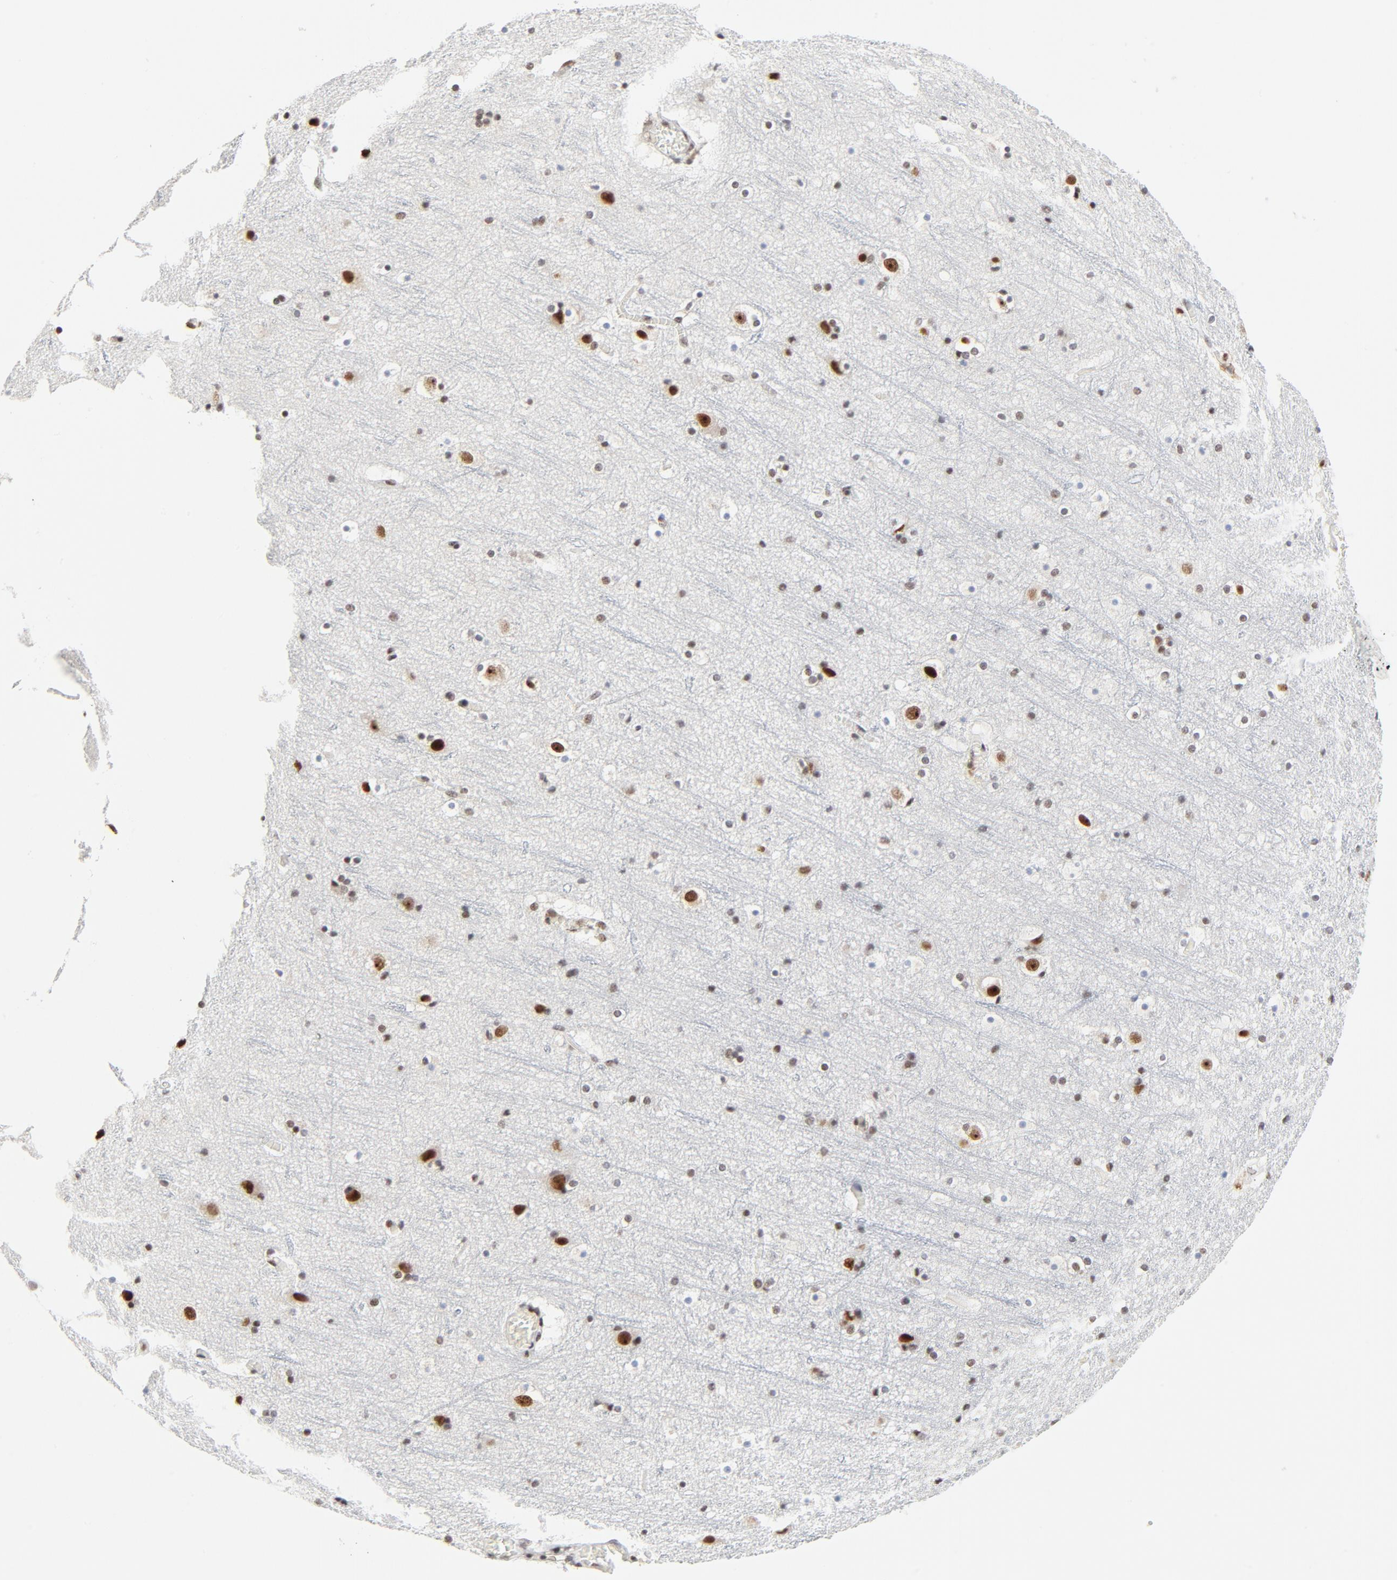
{"staining": {"intensity": "moderate", "quantity": ">75%", "location": "nuclear"}, "tissue": "cerebral cortex", "cell_type": "Endothelial cells", "image_type": "normal", "snomed": [{"axis": "morphology", "description": "Normal tissue, NOS"}, {"axis": "topography", "description": "Cerebral cortex"}], "caption": "High-power microscopy captured an immunohistochemistry (IHC) image of unremarkable cerebral cortex, revealing moderate nuclear staining in approximately >75% of endothelial cells.", "gene": "GTF2H1", "patient": {"sex": "male", "age": 45}}